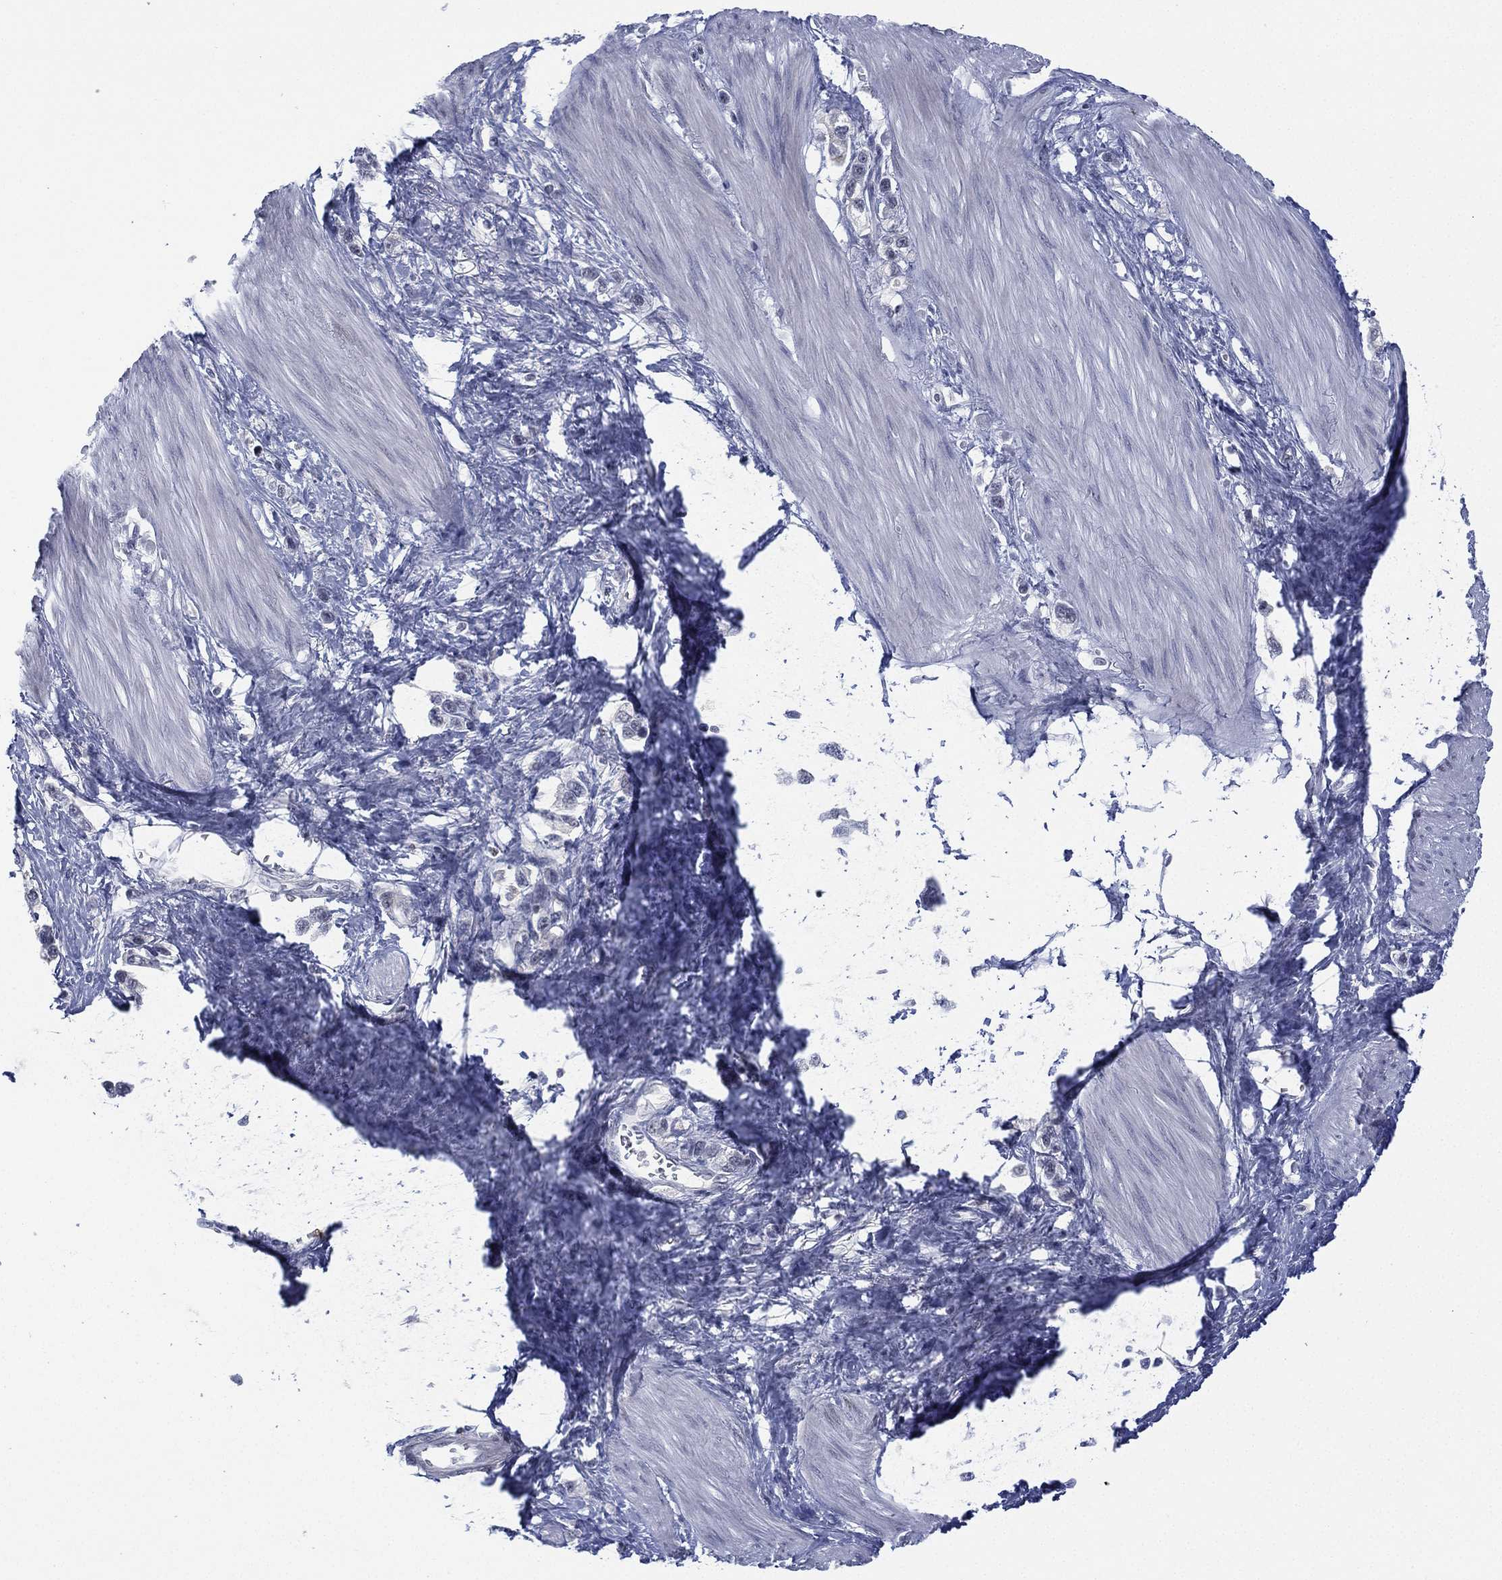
{"staining": {"intensity": "negative", "quantity": "none", "location": "none"}, "tissue": "stomach cancer", "cell_type": "Tumor cells", "image_type": "cancer", "snomed": [{"axis": "morphology", "description": "Normal tissue, NOS"}, {"axis": "morphology", "description": "Adenocarcinoma, NOS"}, {"axis": "morphology", "description": "Adenocarcinoma, High grade"}, {"axis": "topography", "description": "Stomach, upper"}, {"axis": "topography", "description": "Stomach"}], "caption": "This photomicrograph is of stomach cancer (adenocarcinoma (high-grade)) stained with immunohistochemistry to label a protein in brown with the nuclei are counter-stained blue. There is no expression in tumor cells.", "gene": "ZNF711", "patient": {"sex": "female", "age": 65}}